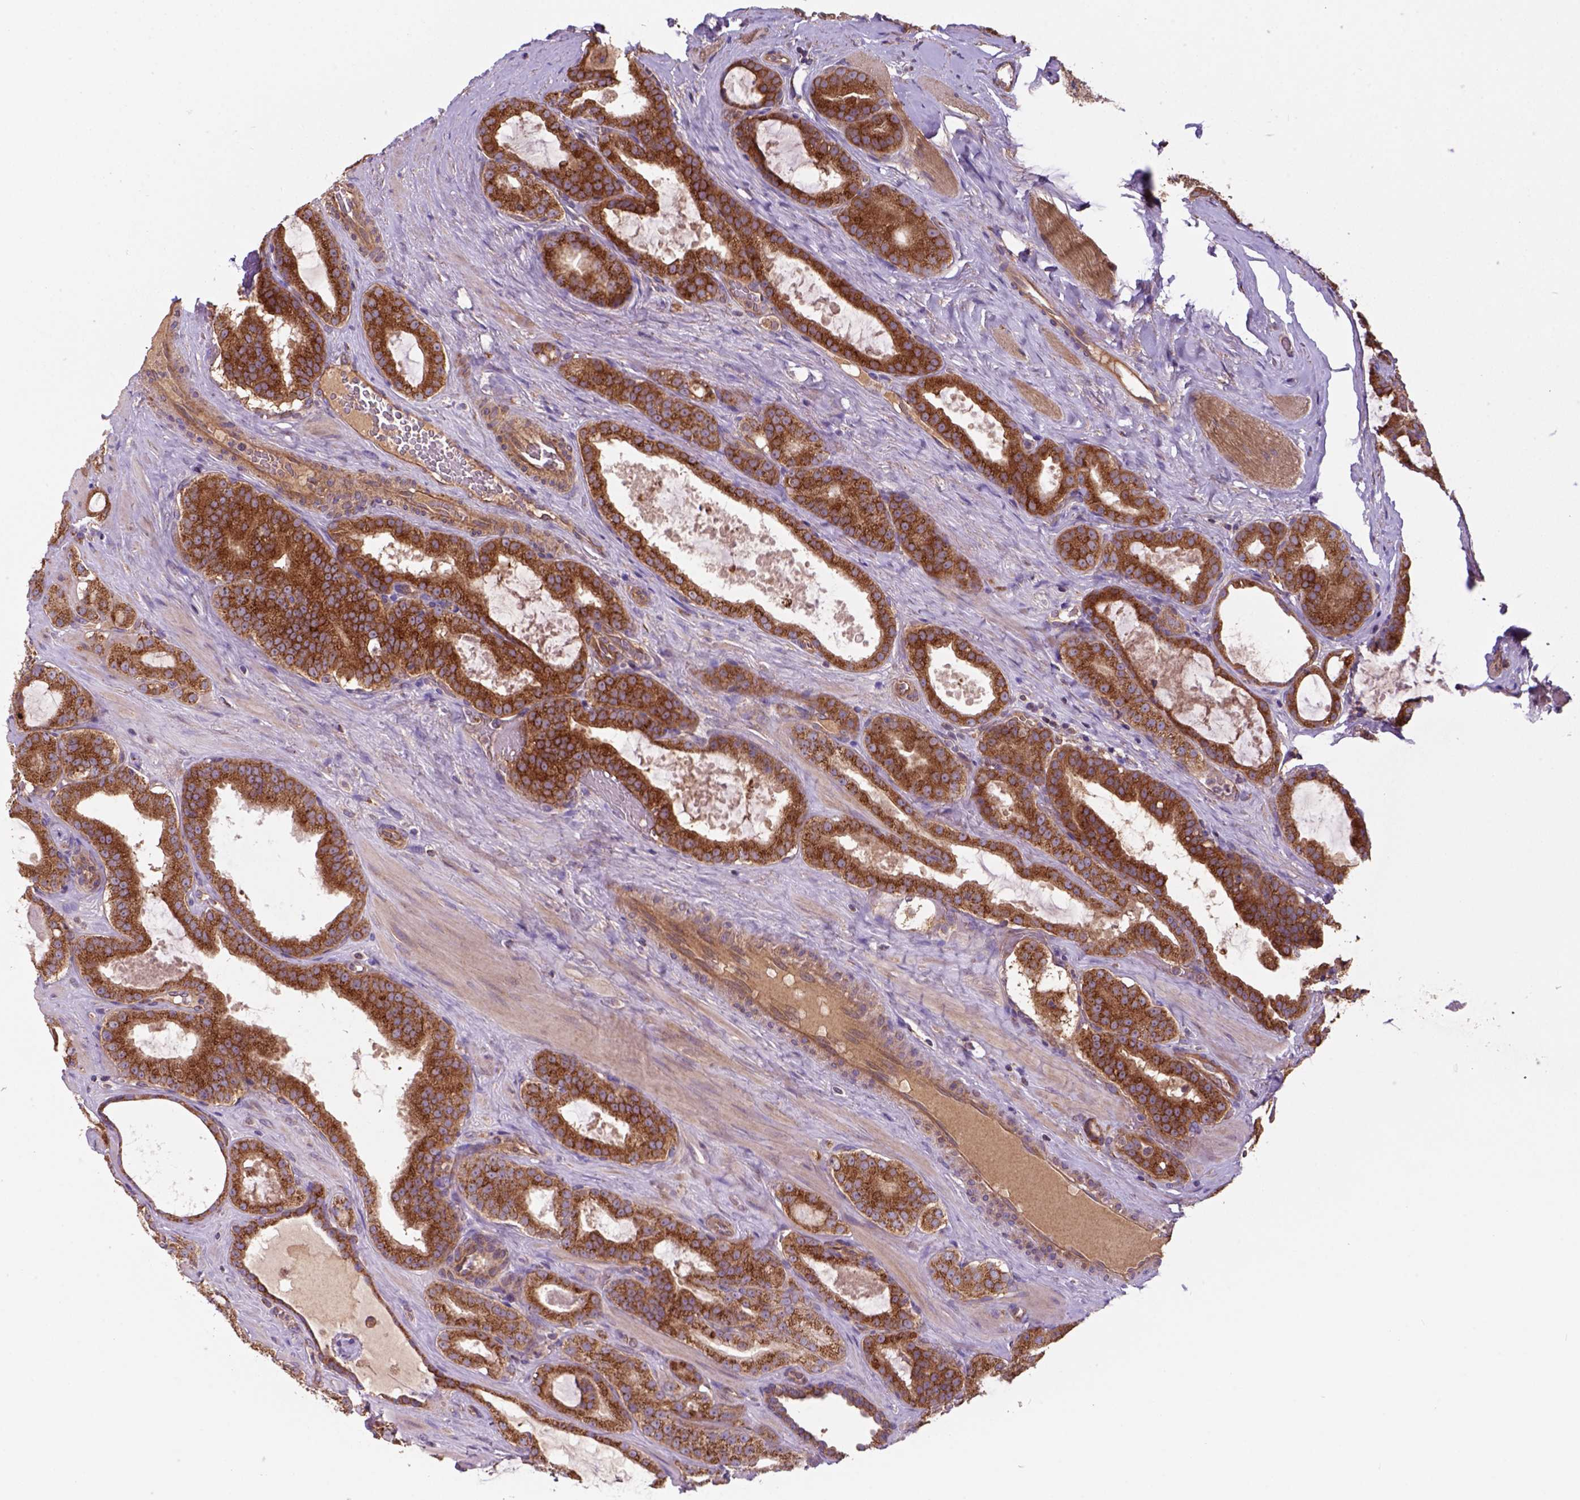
{"staining": {"intensity": "strong", "quantity": "25%-75%", "location": "cytoplasmic/membranous"}, "tissue": "prostate cancer", "cell_type": "Tumor cells", "image_type": "cancer", "snomed": [{"axis": "morphology", "description": "Adenocarcinoma, NOS"}, {"axis": "topography", "description": "Prostate"}], "caption": "DAB (3,3'-diaminobenzidine) immunohistochemical staining of prostate cancer displays strong cytoplasmic/membranous protein staining in about 25%-75% of tumor cells.", "gene": "WARS2", "patient": {"sex": "male", "age": 67}}